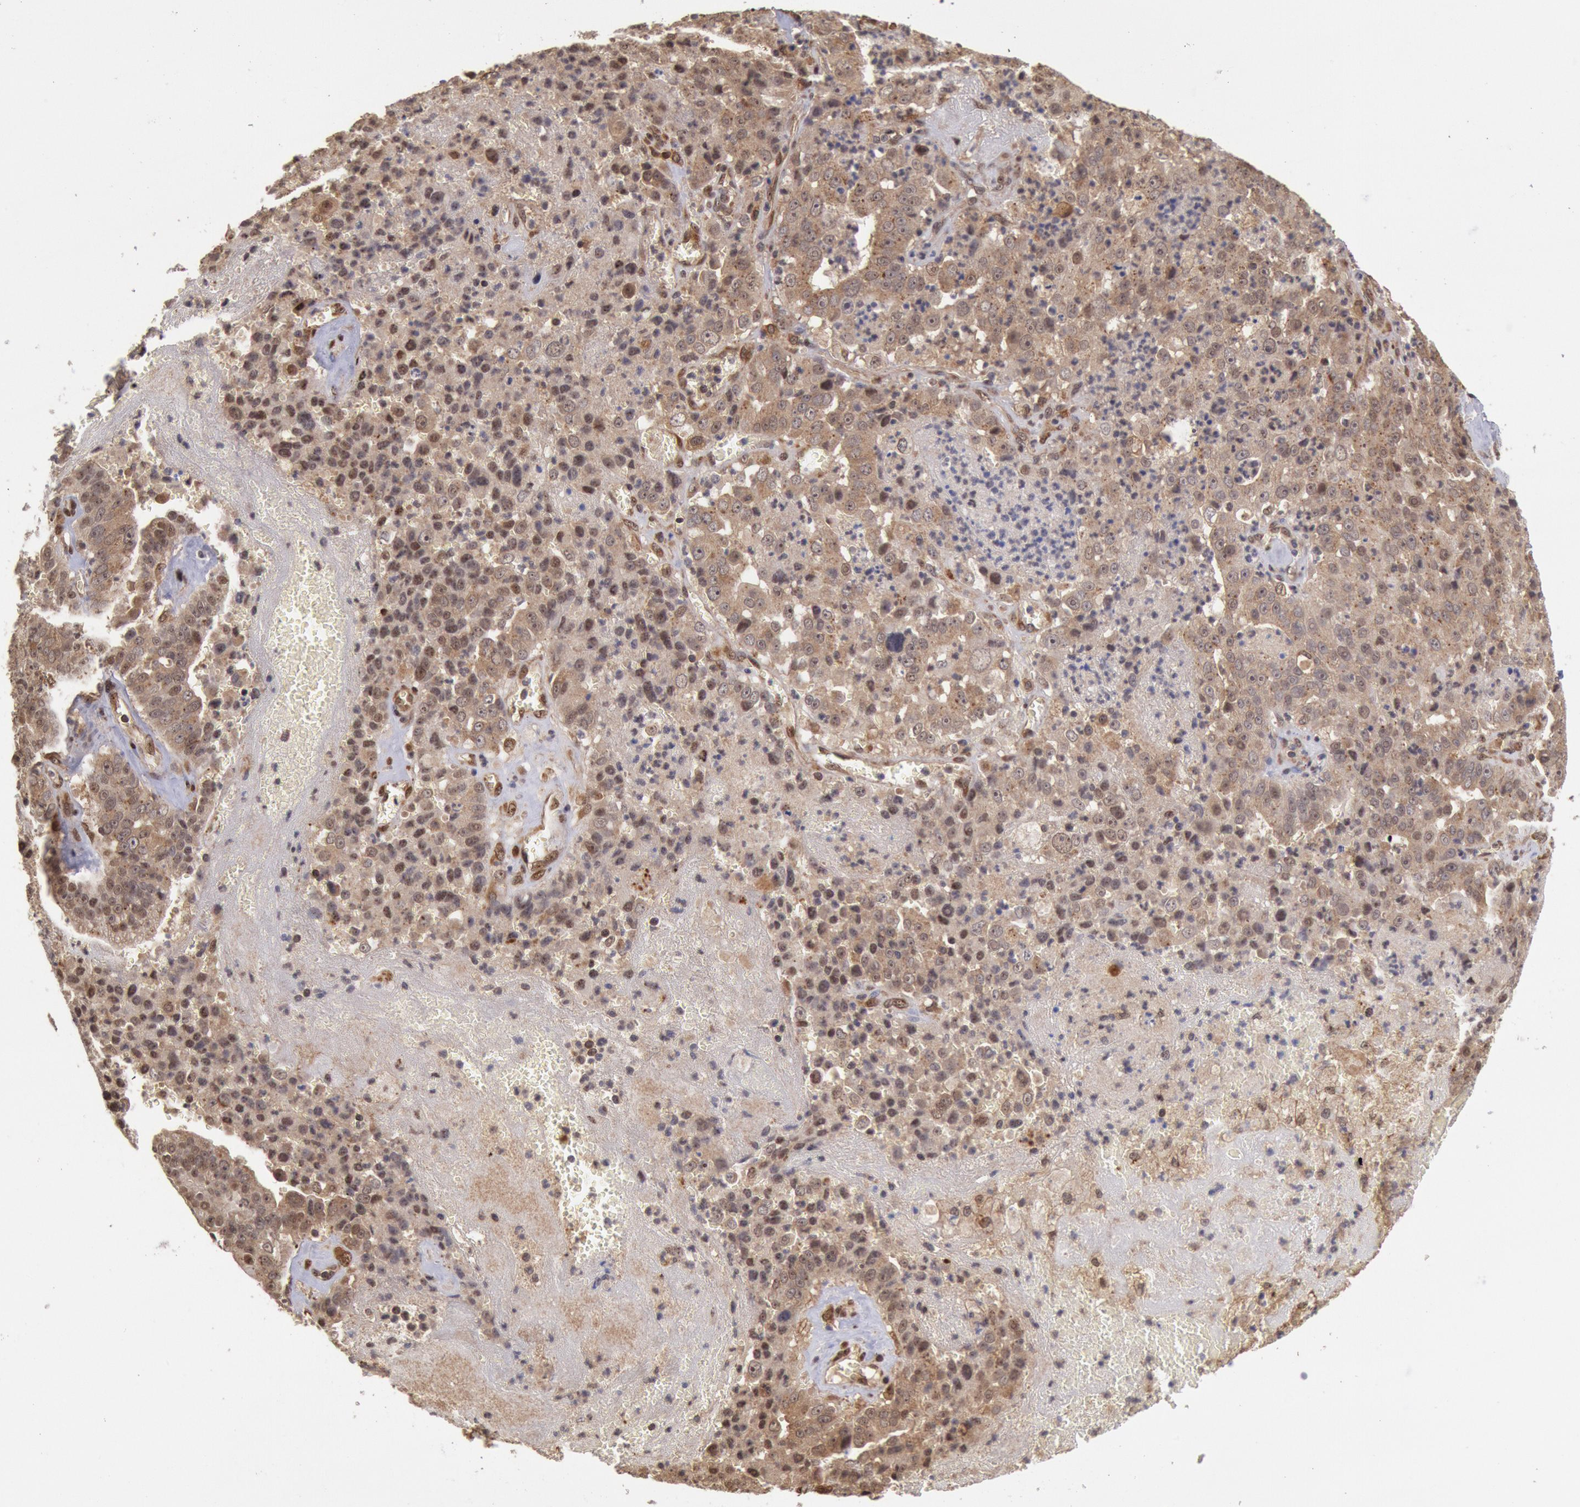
{"staining": {"intensity": "moderate", "quantity": ">75%", "location": "cytoplasmic/membranous,nuclear"}, "tissue": "liver cancer", "cell_type": "Tumor cells", "image_type": "cancer", "snomed": [{"axis": "morphology", "description": "Cholangiocarcinoma"}, {"axis": "topography", "description": "Liver"}], "caption": "This micrograph reveals cholangiocarcinoma (liver) stained with immunohistochemistry (IHC) to label a protein in brown. The cytoplasmic/membranous and nuclear of tumor cells show moderate positivity for the protein. Nuclei are counter-stained blue.", "gene": "STX17", "patient": {"sex": "female", "age": 79}}